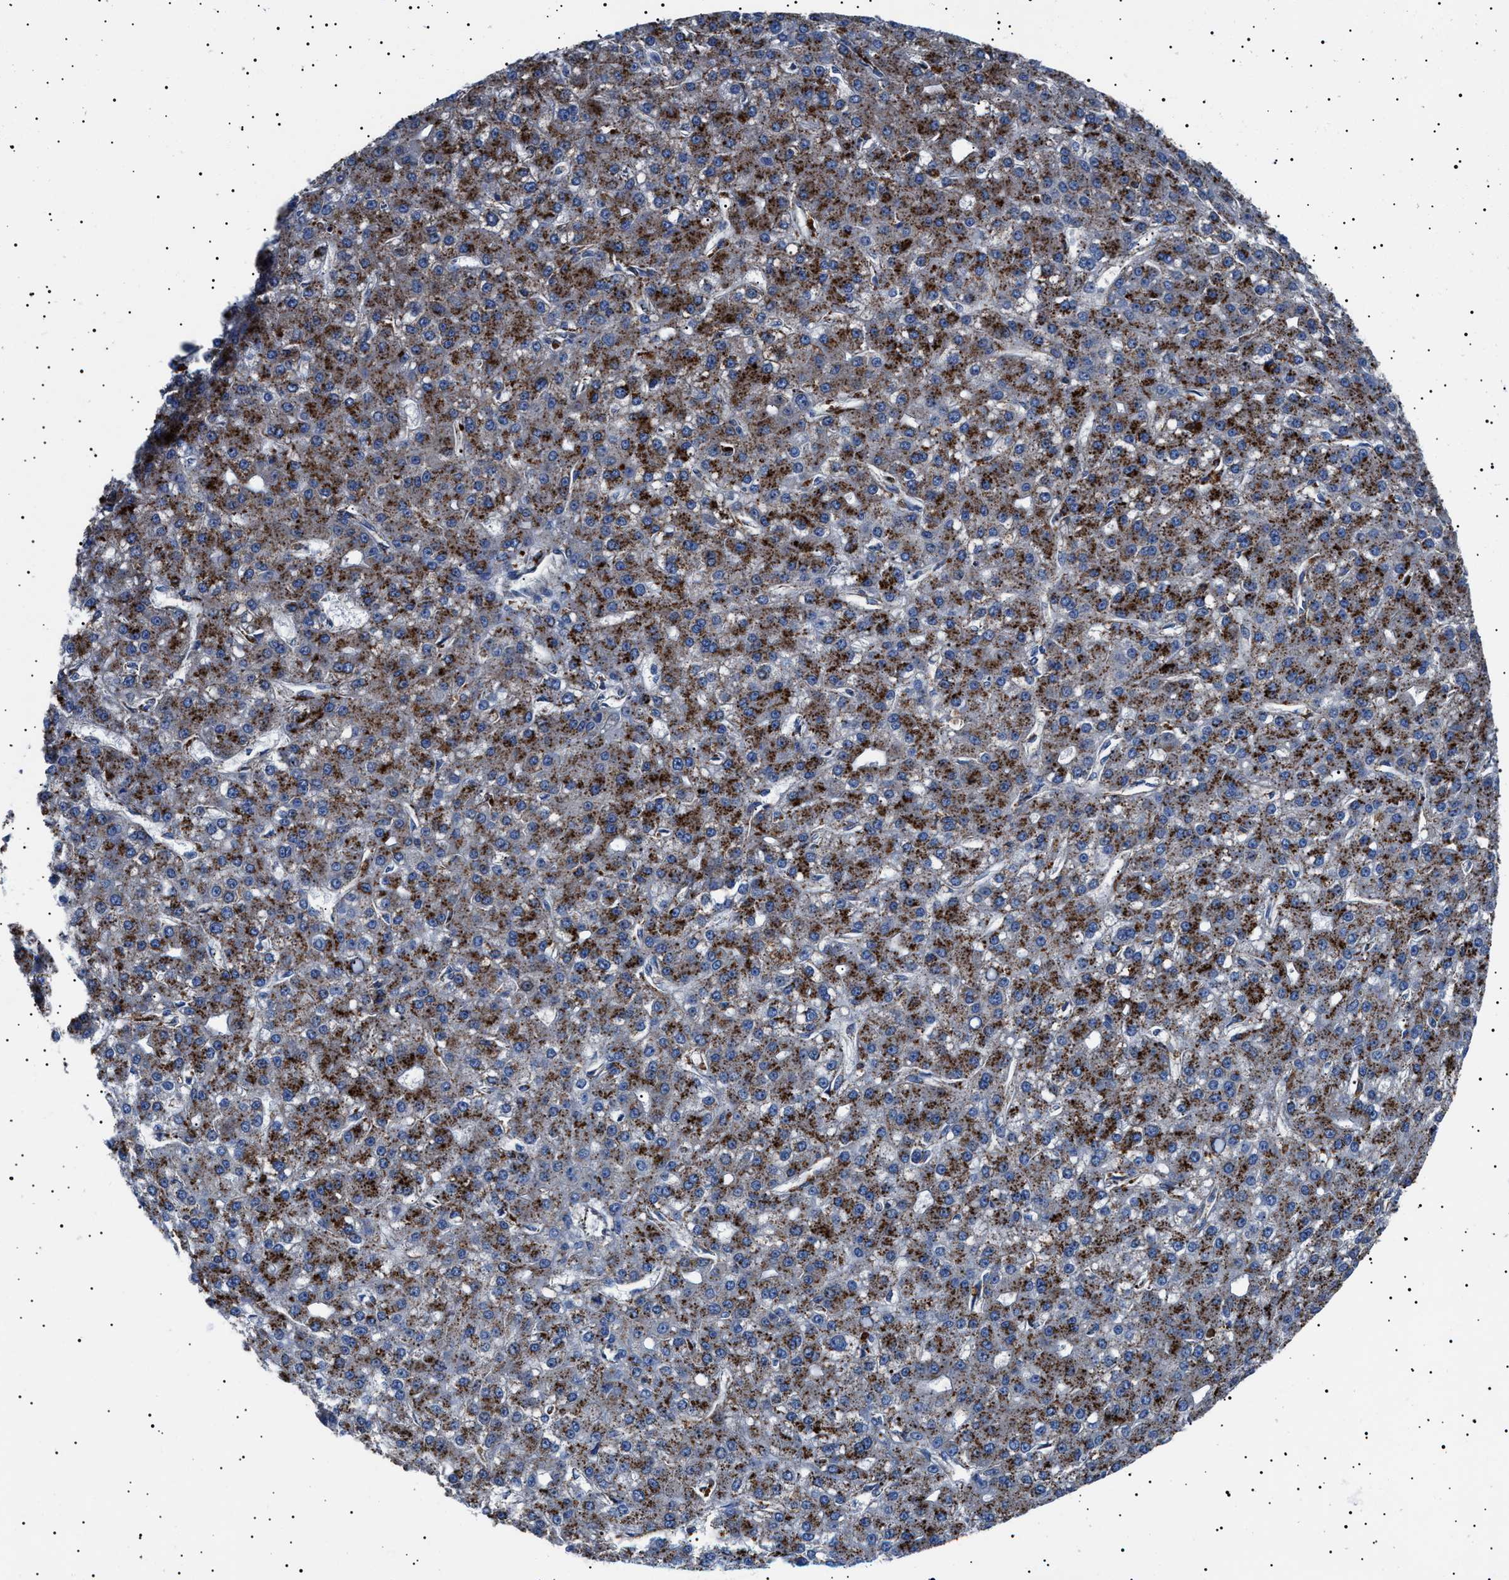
{"staining": {"intensity": "strong", "quantity": ">75%", "location": "cytoplasmic/membranous"}, "tissue": "liver cancer", "cell_type": "Tumor cells", "image_type": "cancer", "snomed": [{"axis": "morphology", "description": "Carcinoma, Hepatocellular, NOS"}, {"axis": "topography", "description": "Liver"}], "caption": "Liver cancer (hepatocellular carcinoma) stained with IHC exhibits strong cytoplasmic/membranous staining in approximately >75% of tumor cells.", "gene": "NEU1", "patient": {"sex": "male", "age": 67}}